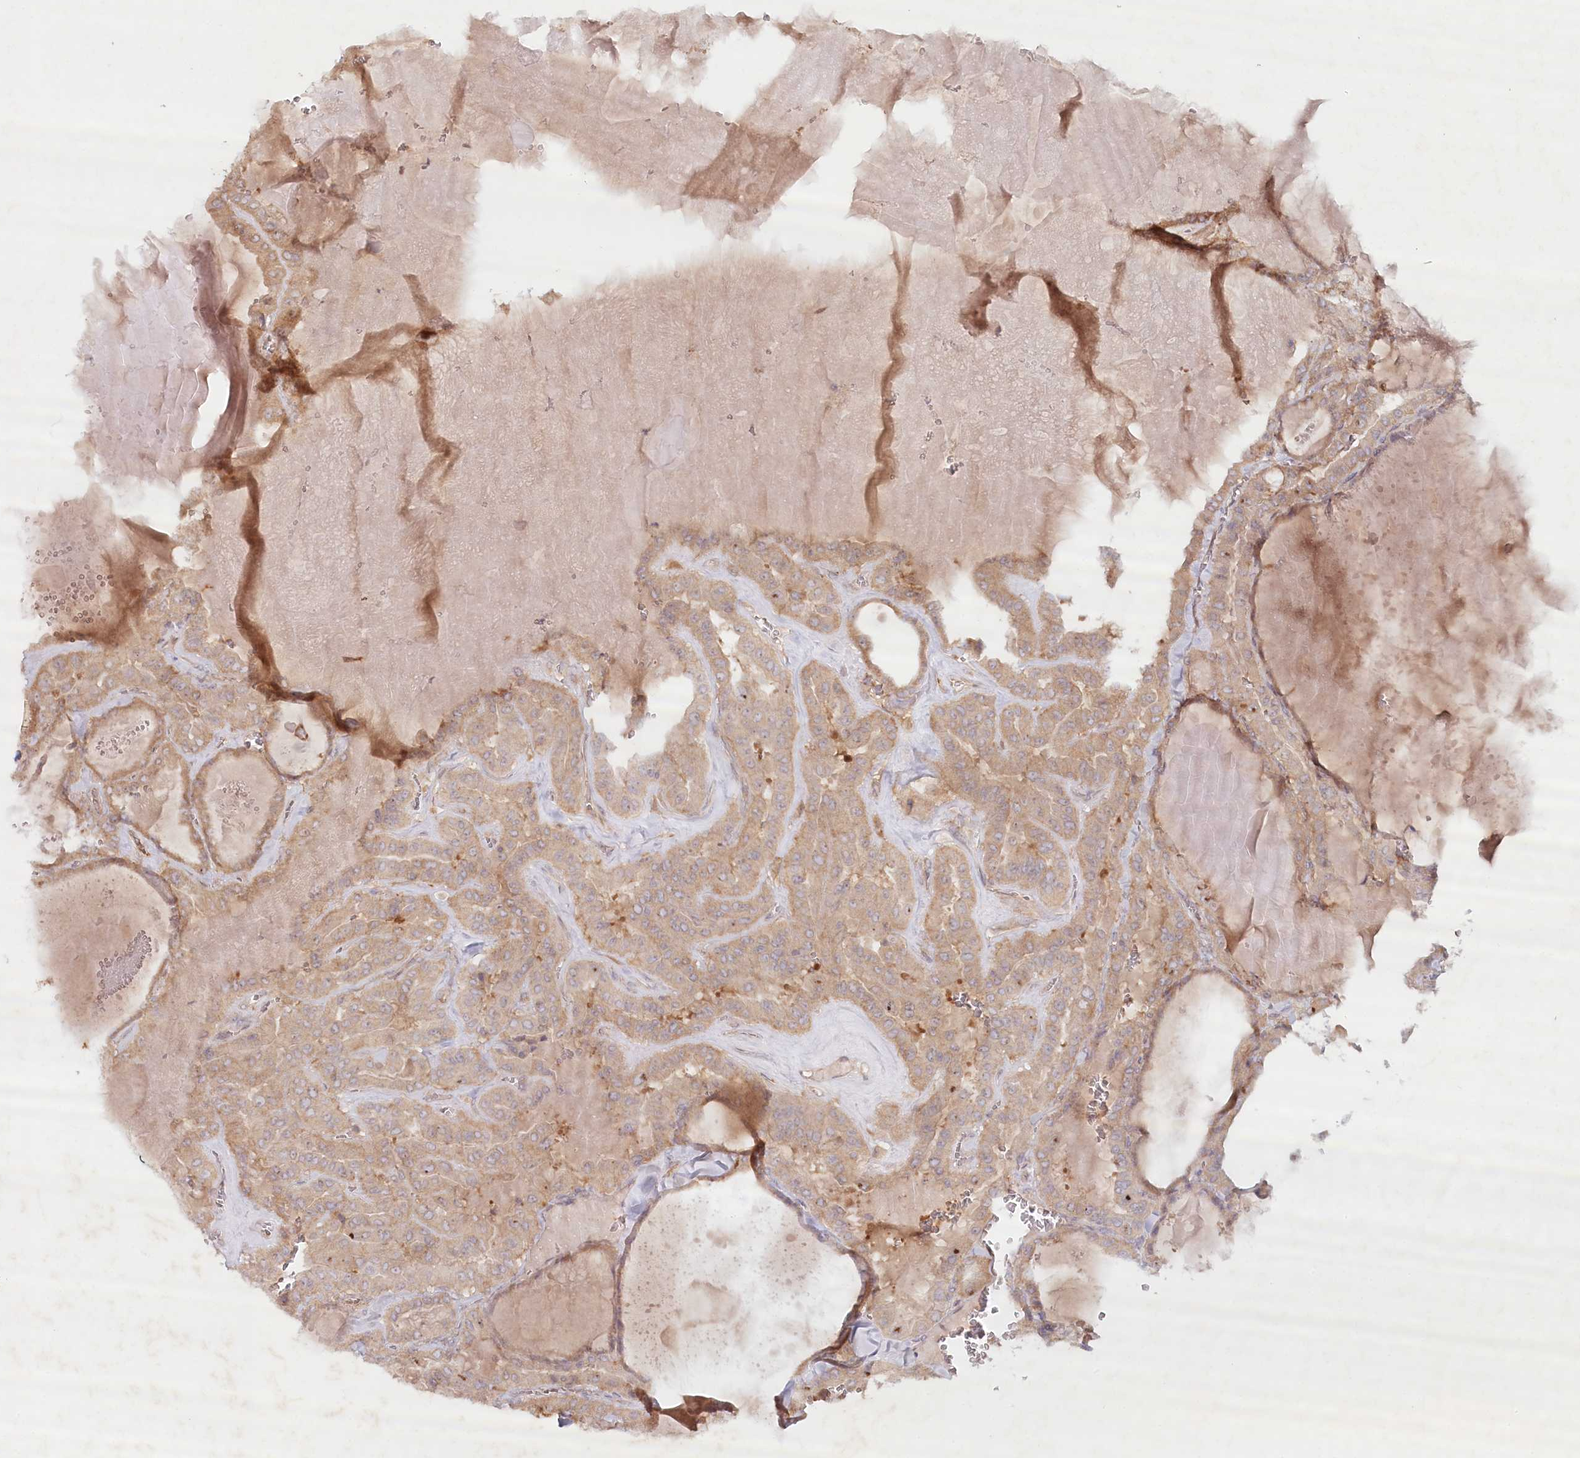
{"staining": {"intensity": "weak", "quantity": ">75%", "location": "cytoplasmic/membranous"}, "tissue": "thyroid cancer", "cell_type": "Tumor cells", "image_type": "cancer", "snomed": [{"axis": "morphology", "description": "Papillary adenocarcinoma, NOS"}, {"axis": "topography", "description": "Thyroid gland"}], "caption": "Immunohistochemical staining of papillary adenocarcinoma (thyroid) exhibits low levels of weak cytoplasmic/membranous protein positivity in about >75% of tumor cells.", "gene": "TNIP1", "patient": {"sex": "male", "age": 52}}